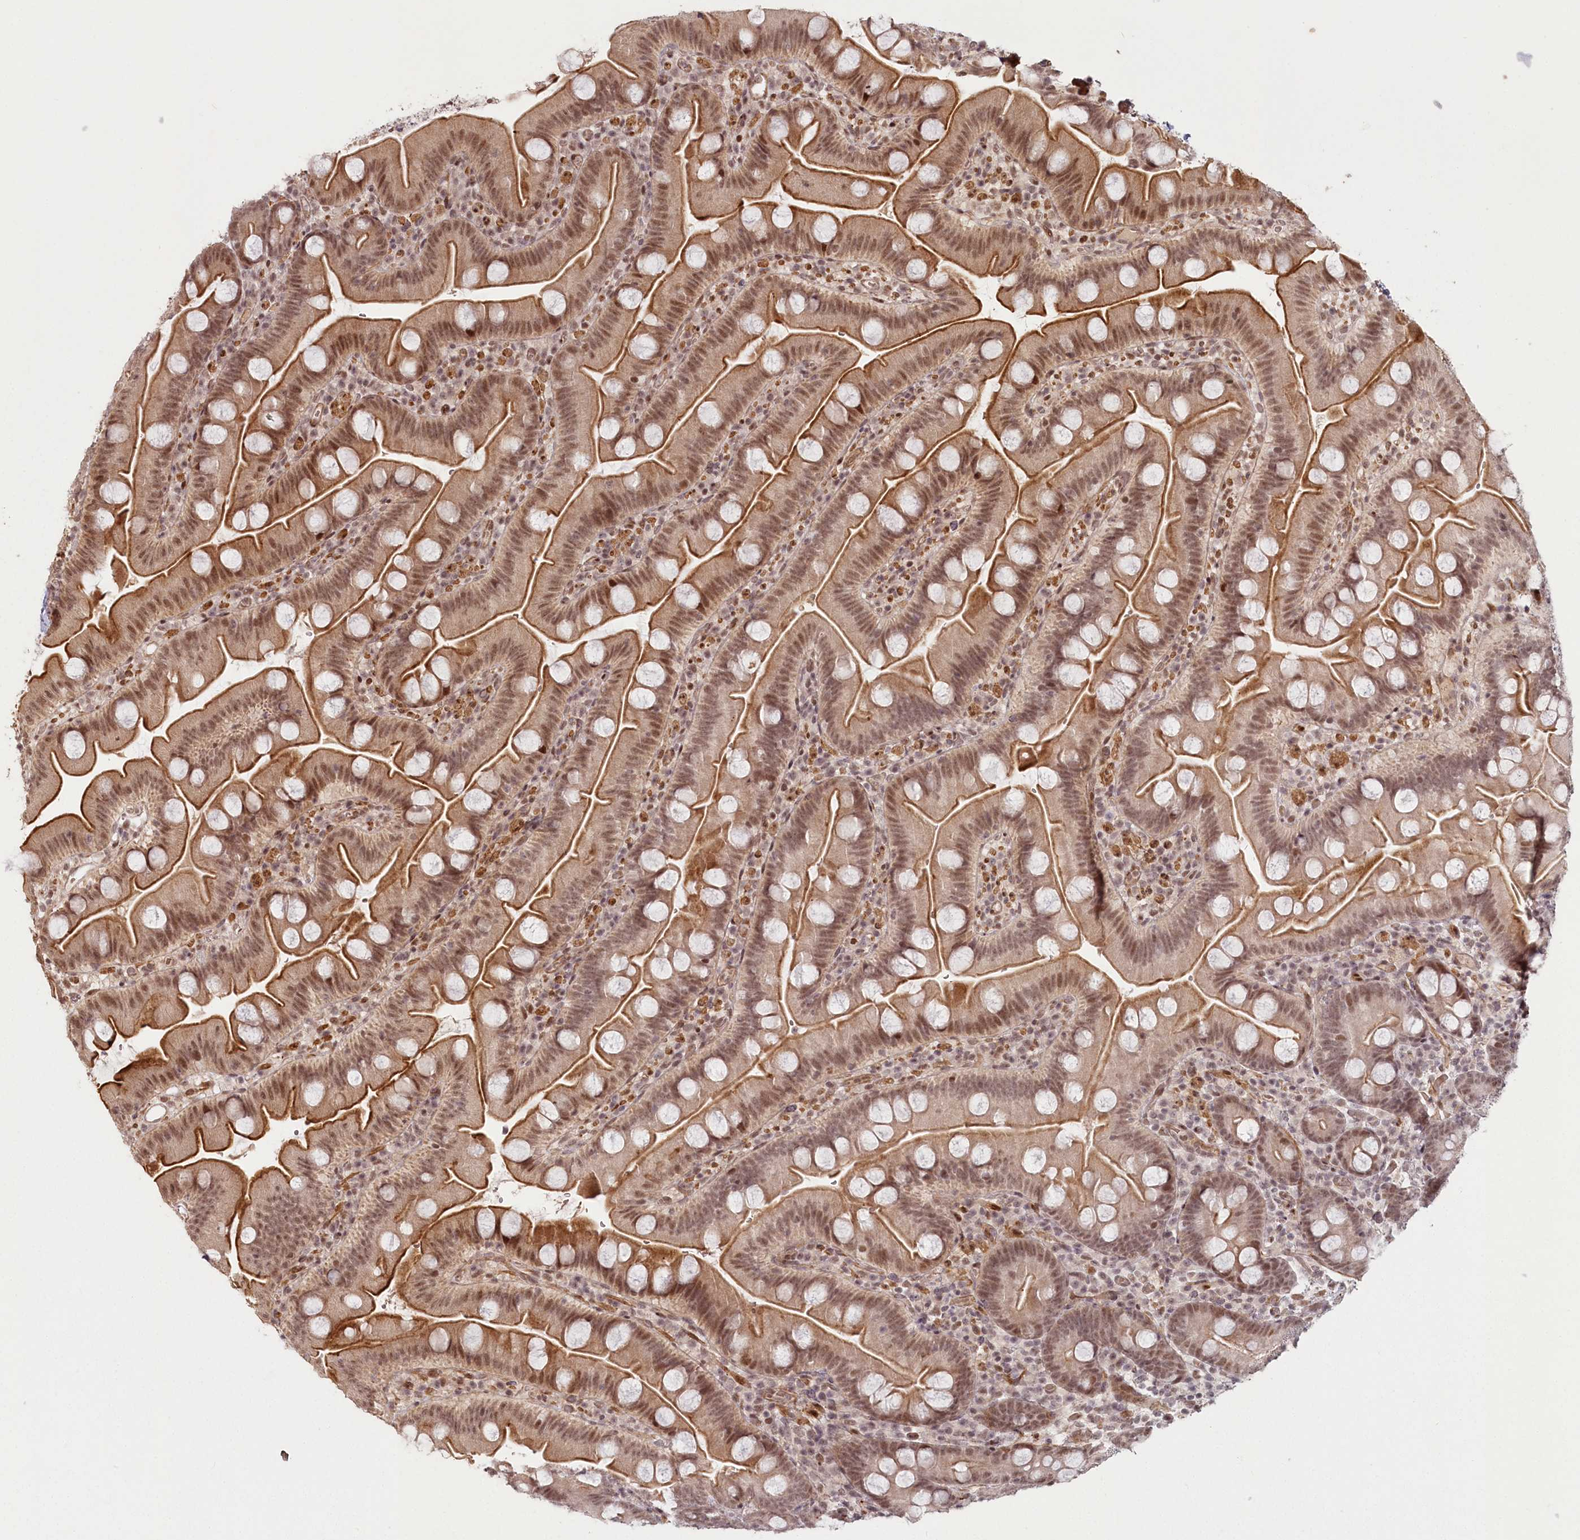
{"staining": {"intensity": "moderate", "quantity": ">75%", "location": "cytoplasmic/membranous,nuclear"}, "tissue": "small intestine", "cell_type": "Glandular cells", "image_type": "normal", "snomed": [{"axis": "morphology", "description": "Normal tissue, NOS"}, {"axis": "topography", "description": "Small intestine"}], "caption": "Immunohistochemical staining of normal small intestine reveals medium levels of moderate cytoplasmic/membranous,nuclear staining in approximately >75% of glandular cells. (DAB (3,3'-diaminobenzidine) IHC, brown staining for protein, blue staining for nuclei).", "gene": "FAM204A", "patient": {"sex": "female", "age": 68}}